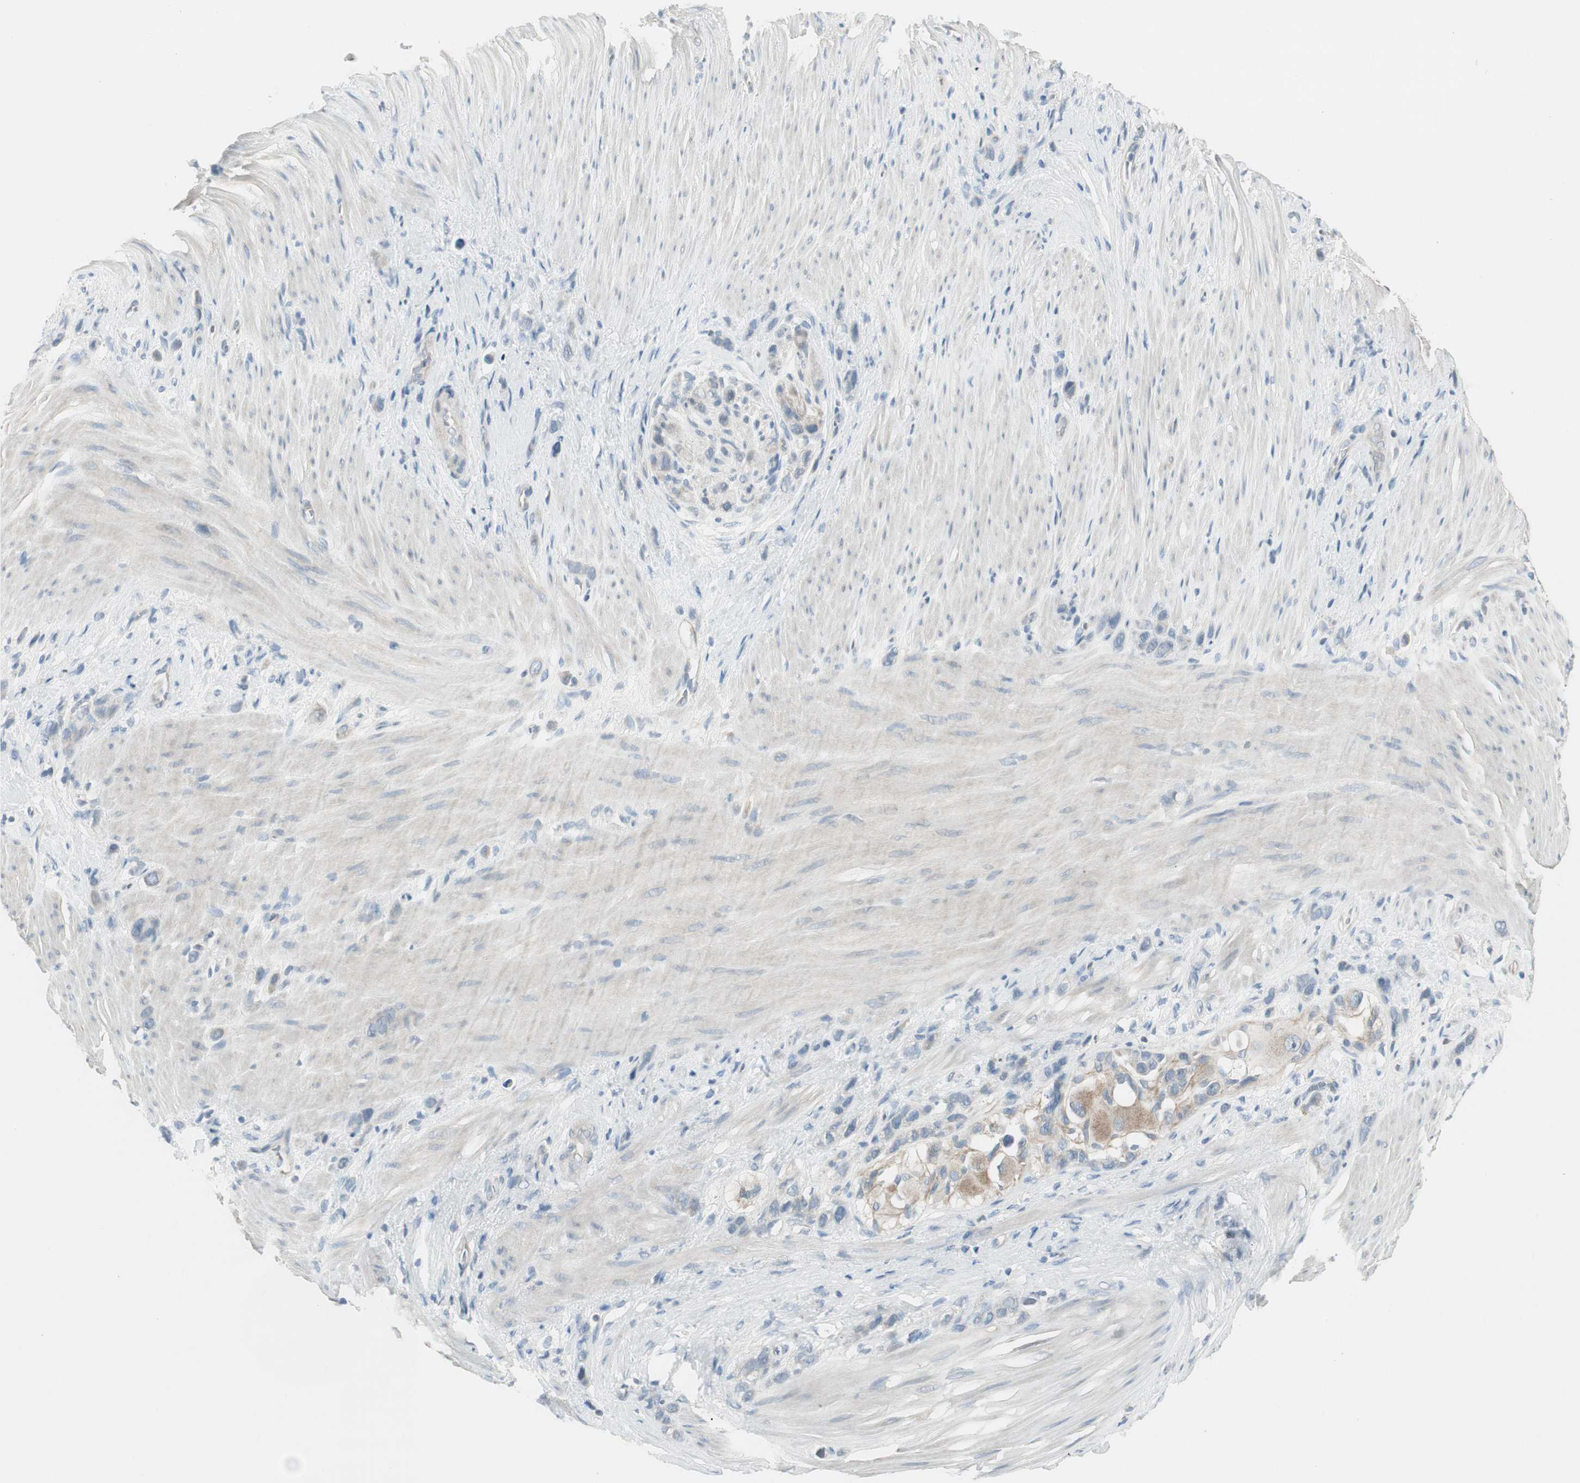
{"staining": {"intensity": "moderate", "quantity": "<25%", "location": "cytoplasmic/membranous"}, "tissue": "stomach cancer", "cell_type": "Tumor cells", "image_type": "cancer", "snomed": [{"axis": "morphology", "description": "Normal tissue, NOS"}, {"axis": "morphology", "description": "Adenocarcinoma, NOS"}, {"axis": "morphology", "description": "Adenocarcinoma, High grade"}, {"axis": "topography", "description": "Stomach, upper"}, {"axis": "topography", "description": "Stomach"}], "caption": "Immunohistochemical staining of human stomach high-grade adenocarcinoma demonstrates low levels of moderate cytoplasmic/membranous protein staining in approximately <25% of tumor cells.", "gene": "EVA1A", "patient": {"sex": "female", "age": 65}}